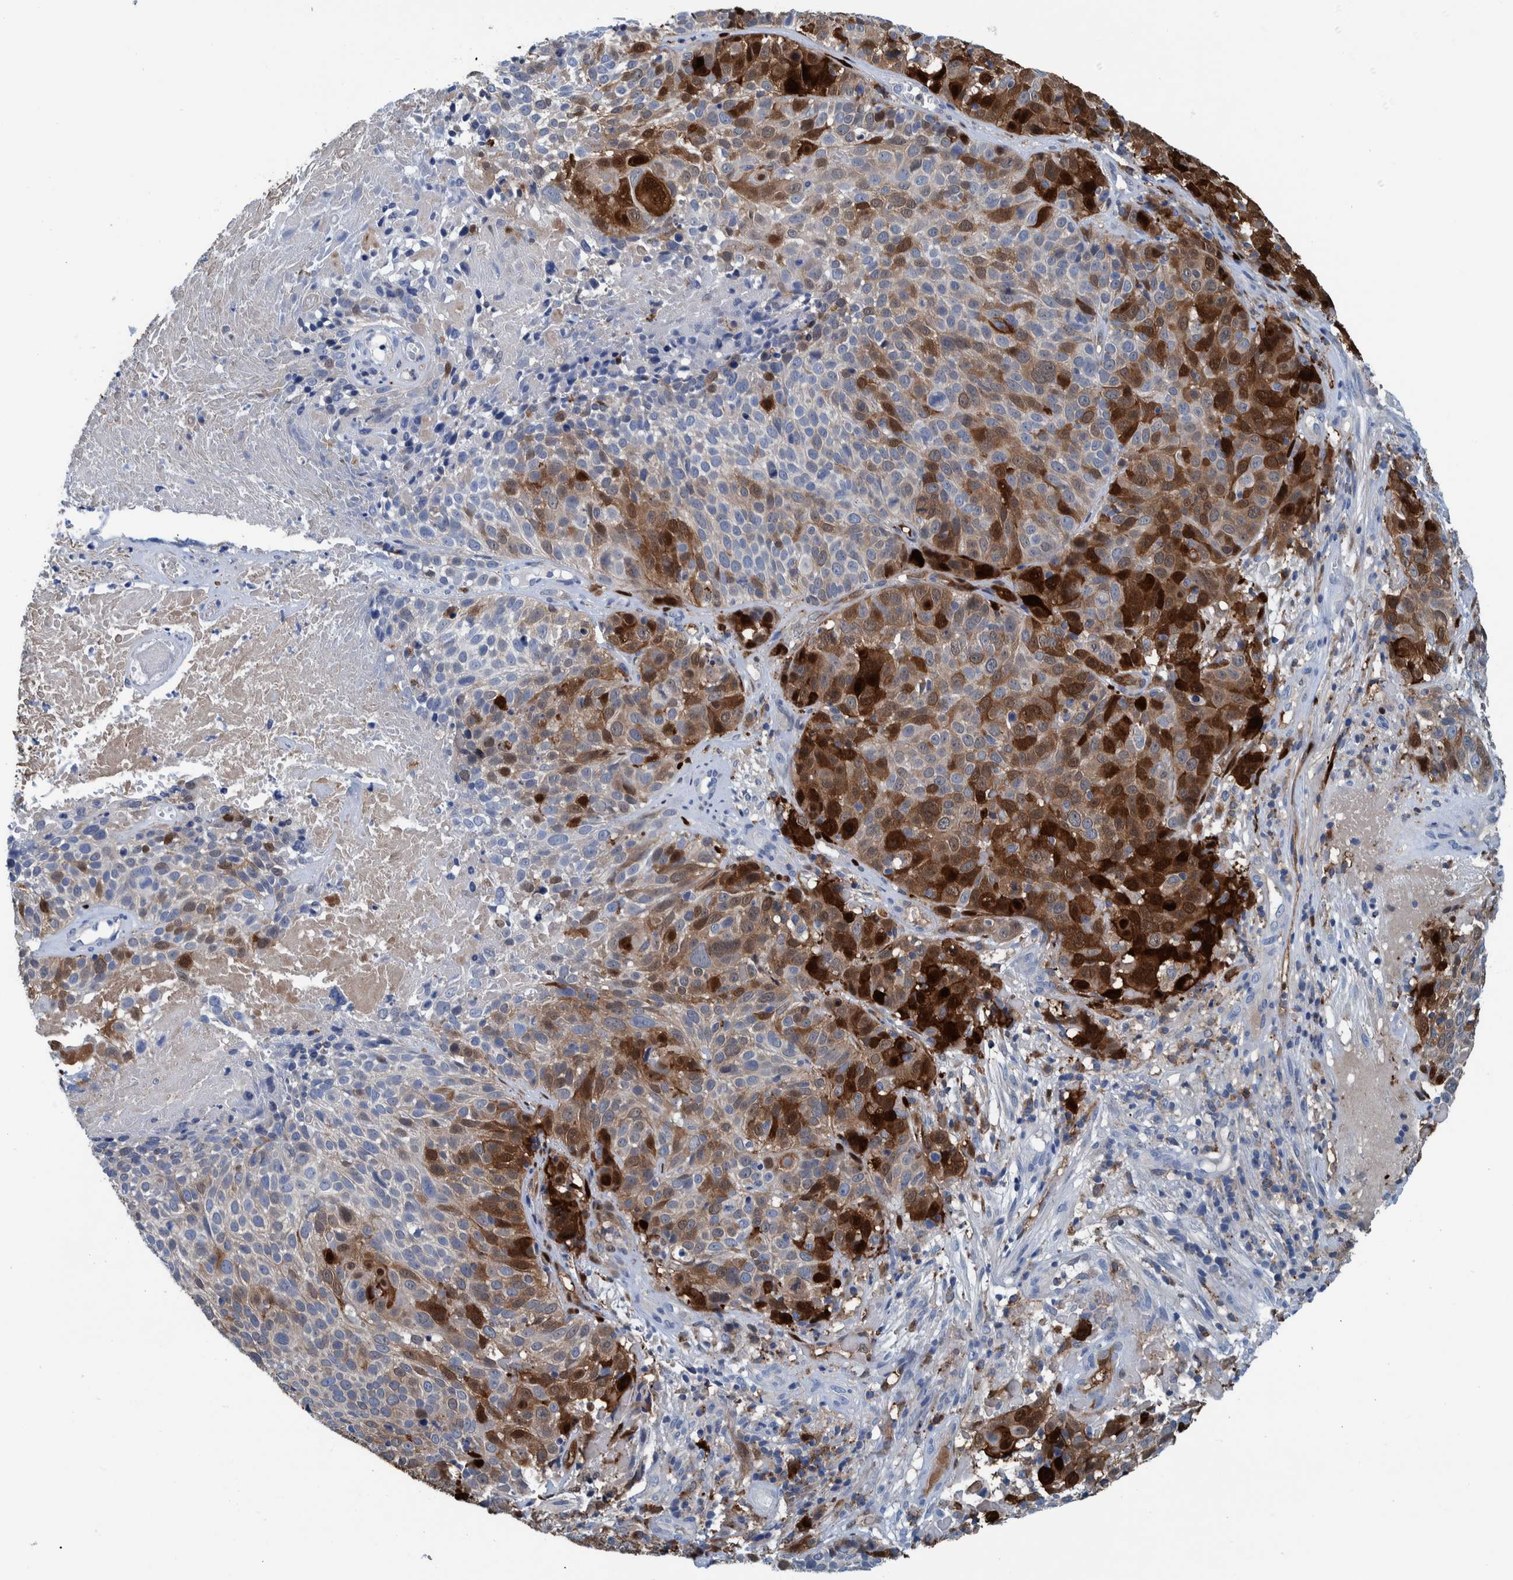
{"staining": {"intensity": "strong", "quantity": "25%-75%", "location": "cytoplasmic/membranous,nuclear"}, "tissue": "cervical cancer", "cell_type": "Tumor cells", "image_type": "cancer", "snomed": [{"axis": "morphology", "description": "Squamous cell carcinoma, NOS"}, {"axis": "topography", "description": "Cervix"}], "caption": "Strong cytoplasmic/membranous and nuclear positivity is seen in about 25%-75% of tumor cells in cervical cancer (squamous cell carcinoma). The protein of interest is stained brown, and the nuclei are stained in blue (DAB (3,3'-diaminobenzidine) IHC with brightfield microscopy, high magnification).", "gene": "IDO1", "patient": {"sex": "female", "age": 74}}